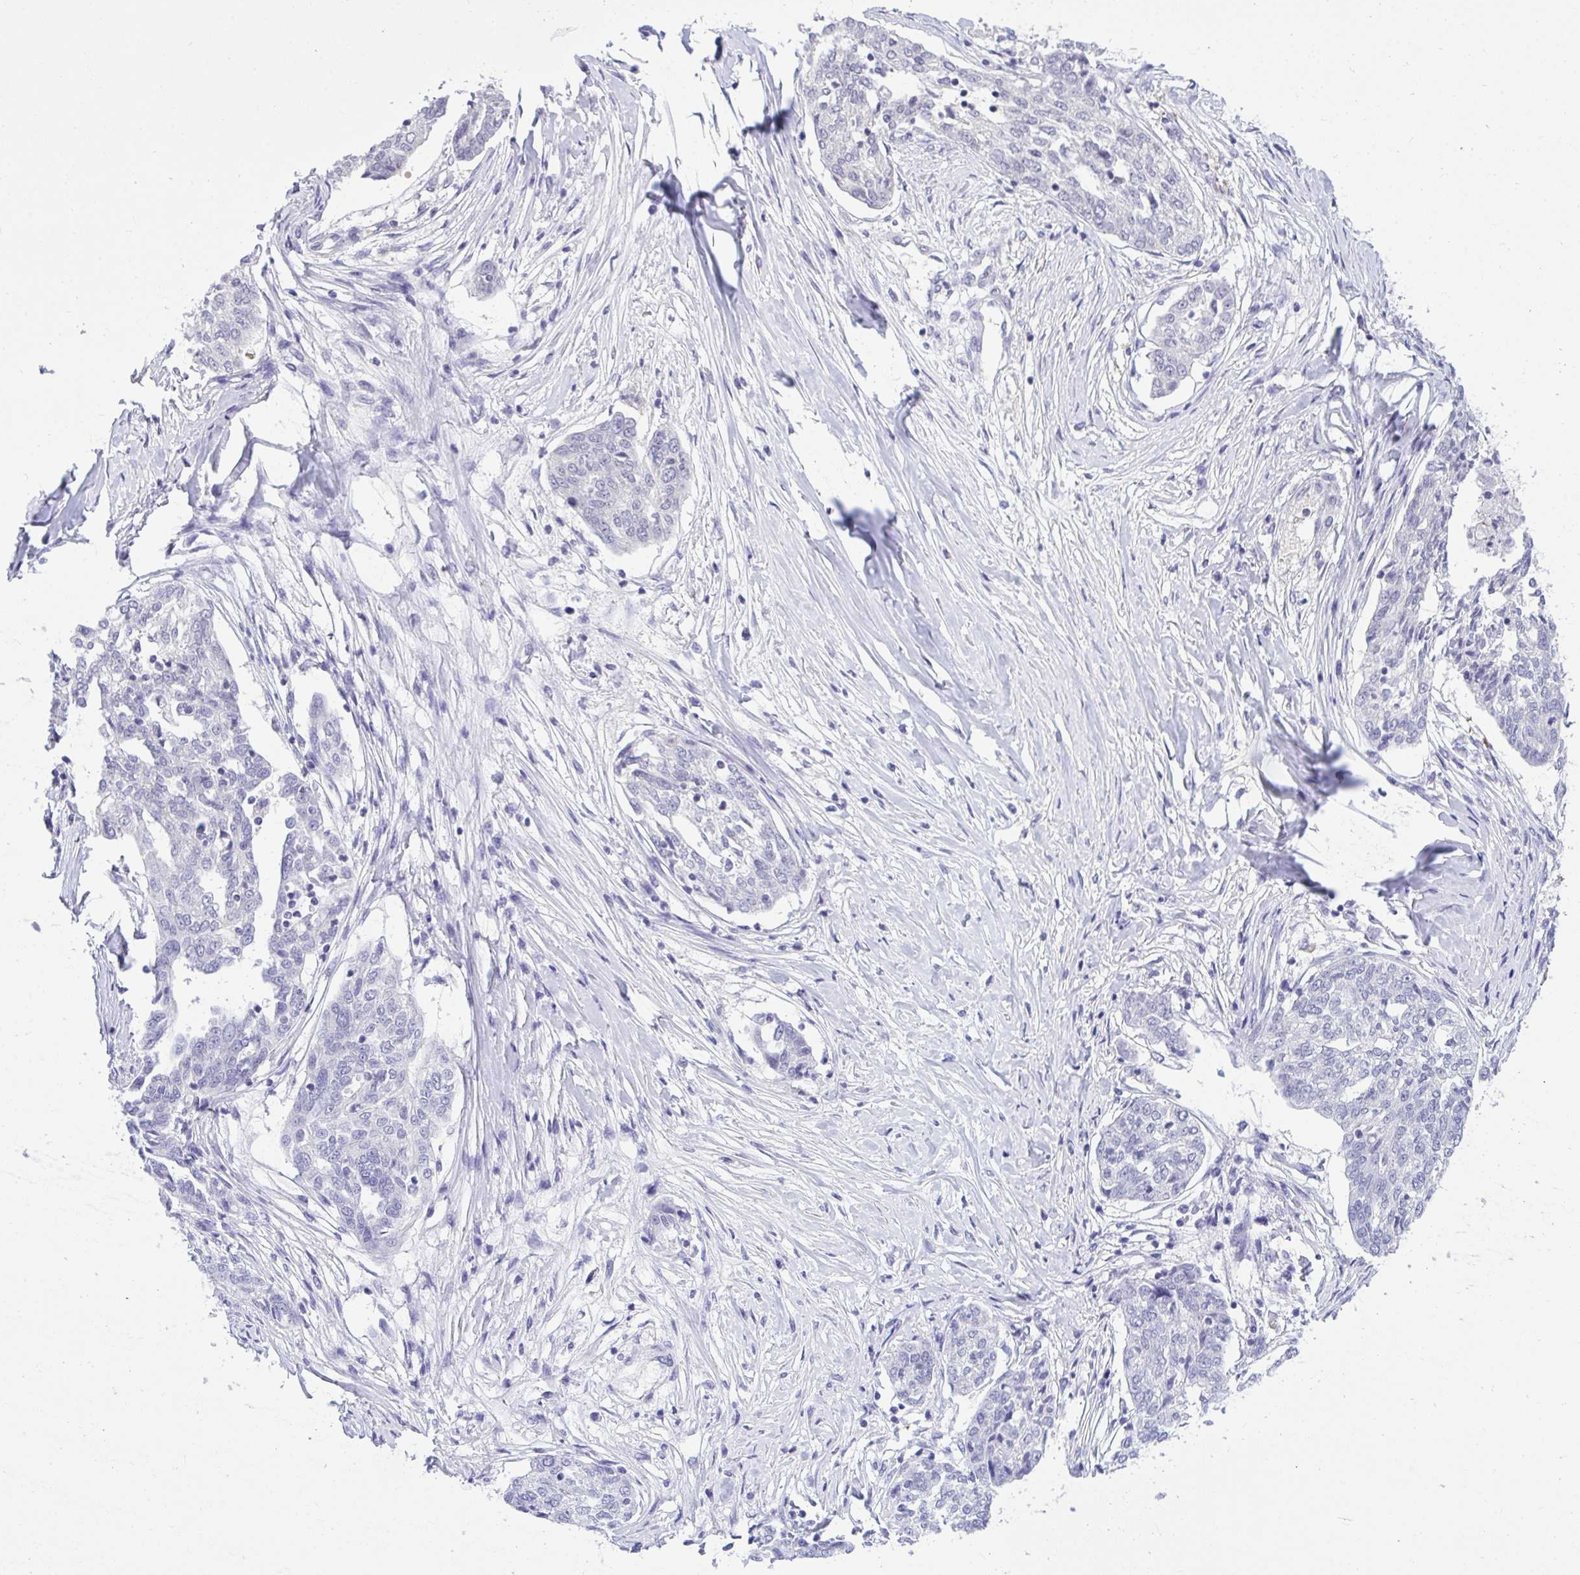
{"staining": {"intensity": "negative", "quantity": "none", "location": "none"}, "tissue": "ovarian cancer", "cell_type": "Tumor cells", "image_type": "cancer", "snomed": [{"axis": "morphology", "description": "Cystadenocarcinoma, serous, NOS"}, {"axis": "topography", "description": "Ovary"}], "caption": "Tumor cells show no significant staining in ovarian cancer (serous cystadenocarcinoma). (Brightfield microscopy of DAB (3,3'-diaminobenzidine) immunohistochemistry (IHC) at high magnification).", "gene": "PPP1CA", "patient": {"sex": "female", "age": 67}}